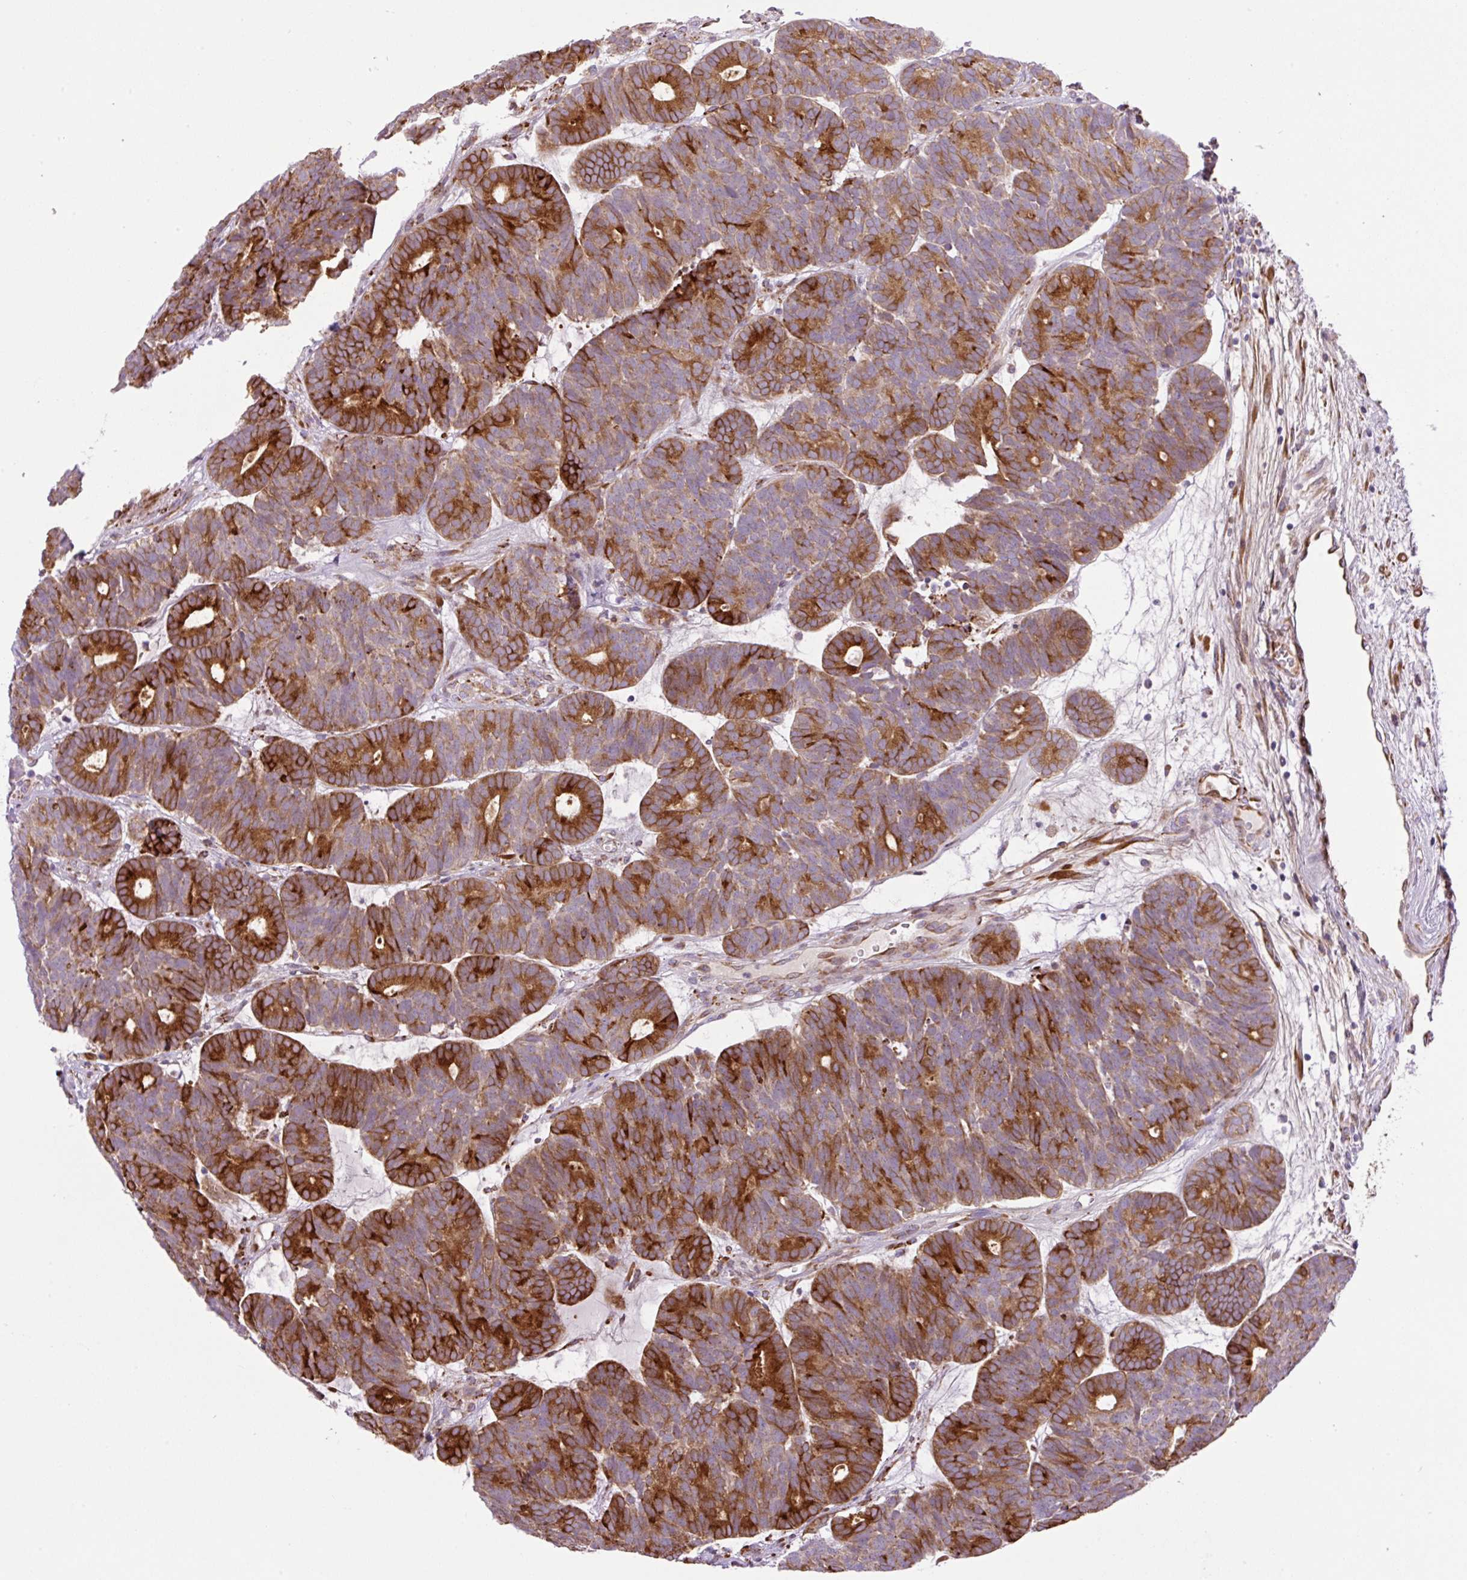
{"staining": {"intensity": "strong", "quantity": "25%-75%", "location": "cytoplasmic/membranous"}, "tissue": "head and neck cancer", "cell_type": "Tumor cells", "image_type": "cancer", "snomed": [{"axis": "morphology", "description": "Adenocarcinoma, NOS"}, {"axis": "topography", "description": "Head-Neck"}], "caption": "Immunohistochemistry (IHC) of human adenocarcinoma (head and neck) demonstrates high levels of strong cytoplasmic/membranous positivity in approximately 25%-75% of tumor cells. (DAB IHC with brightfield microscopy, high magnification).", "gene": "RAB30", "patient": {"sex": "female", "age": 81}}